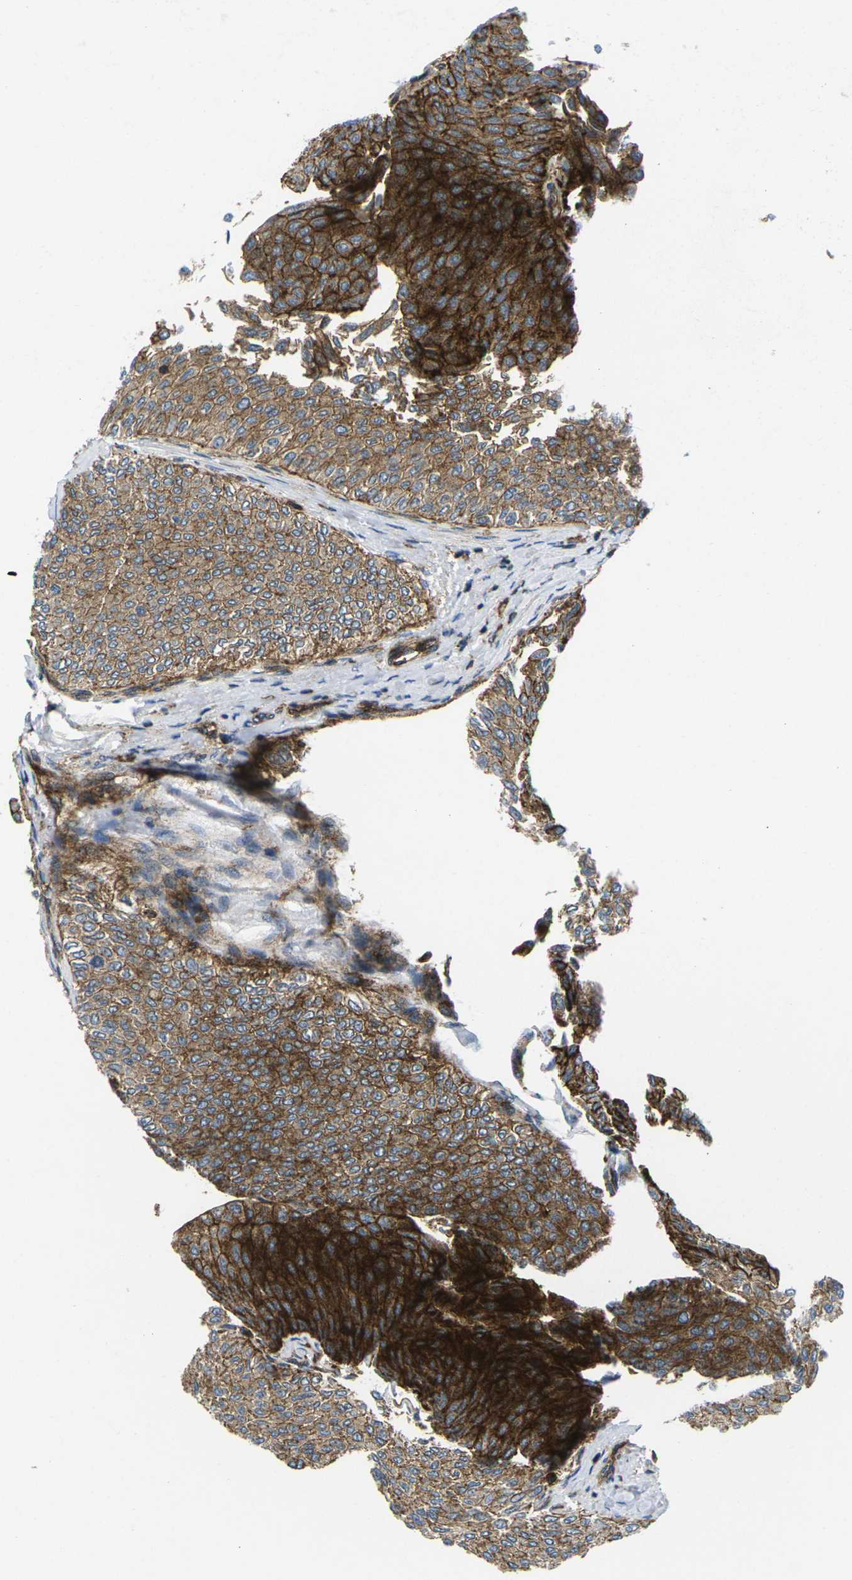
{"staining": {"intensity": "strong", "quantity": ">75%", "location": "cytoplasmic/membranous"}, "tissue": "urothelial cancer", "cell_type": "Tumor cells", "image_type": "cancer", "snomed": [{"axis": "morphology", "description": "Urothelial carcinoma, Low grade"}, {"axis": "topography", "description": "Urinary bladder"}], "caption": "Immunohistochemical staining of human urothelial cancer exhibits high levels of strong cytoplasmic/membranous positivity in approximately >75% of tumor cells. Nuclei are stained in blue.", "gene": "IQGAP1", "patient": {"sex": "male", "age": 78}}